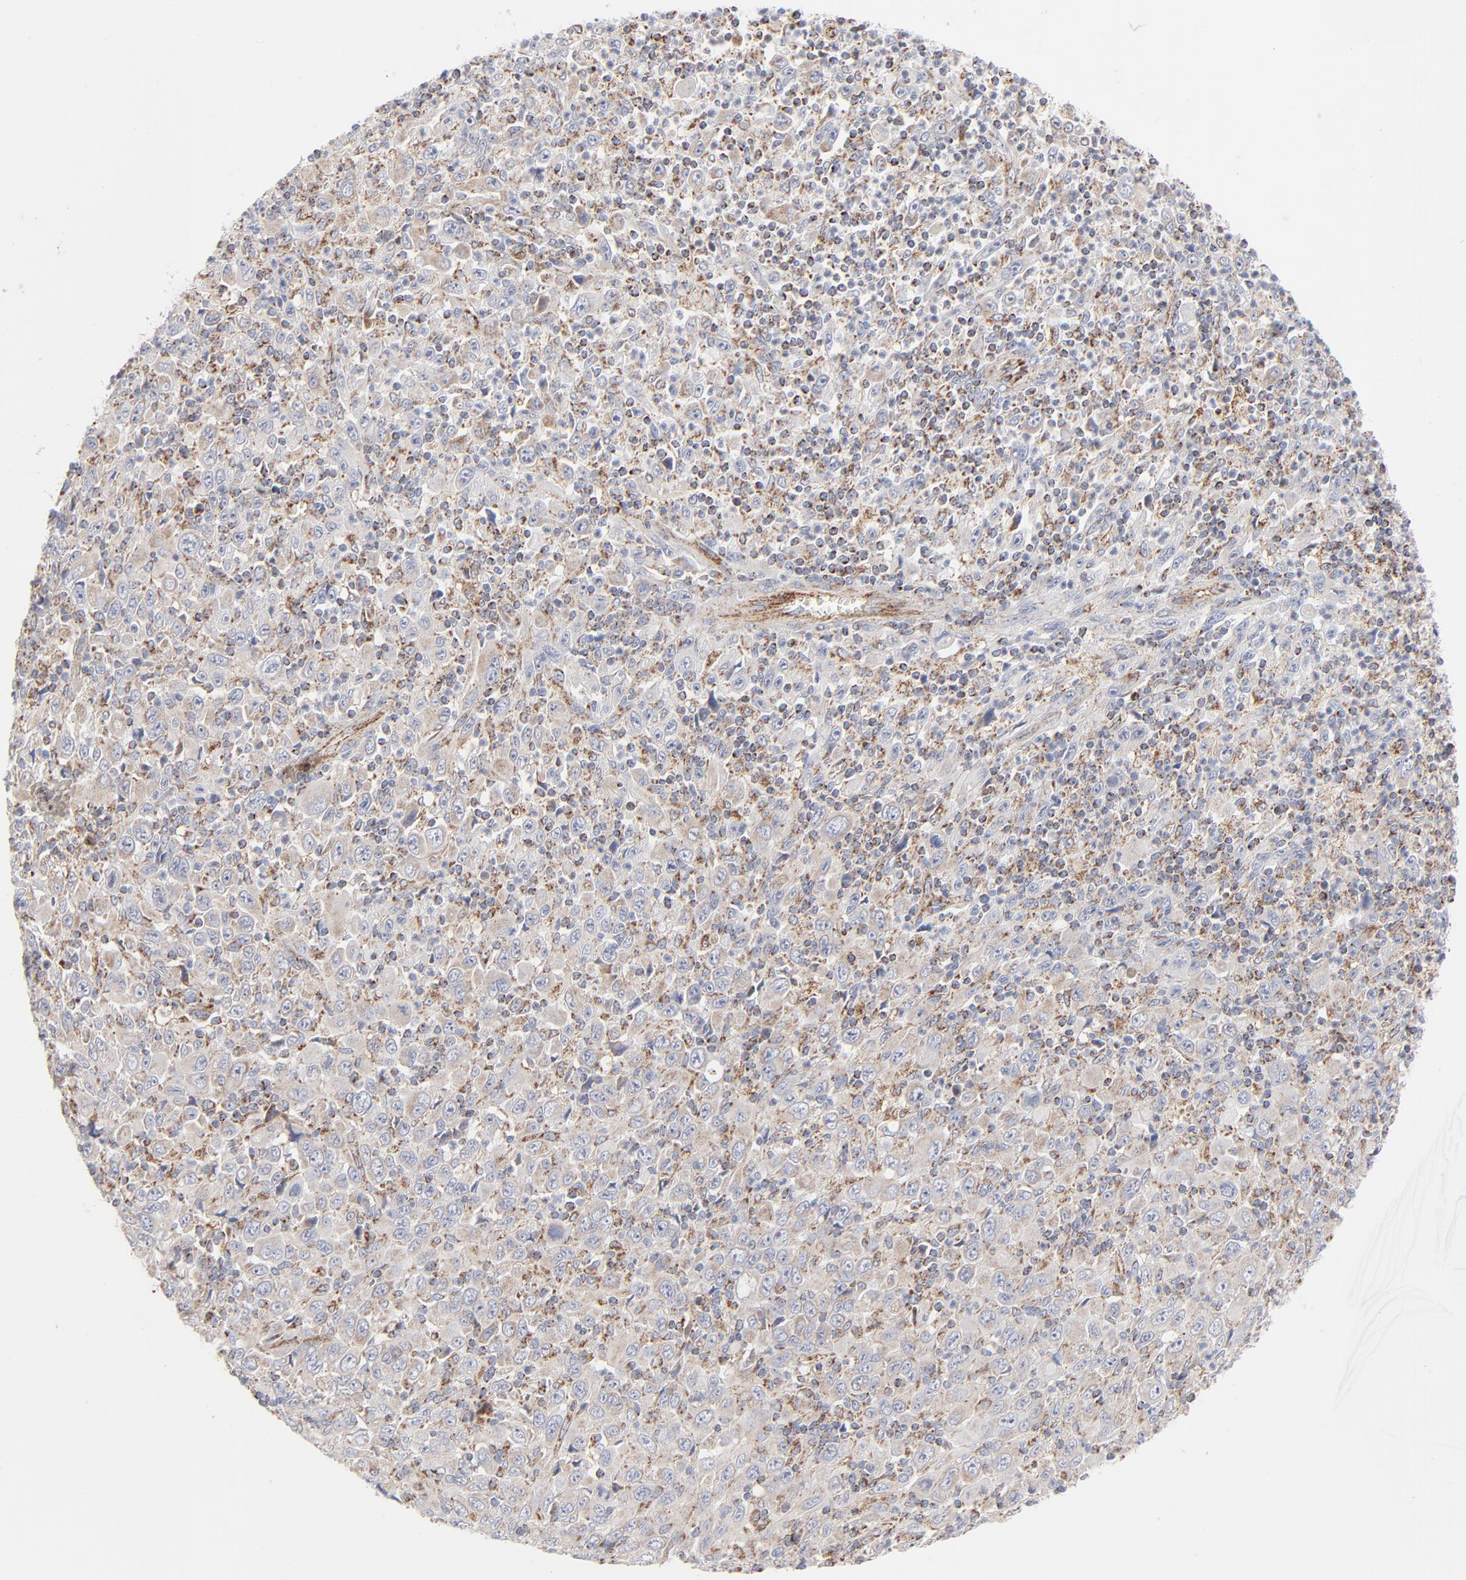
{"staining": {"intensity": "moderate", "quantity": ">75%", "location": "cytoplasmic/membranous"}, "tissue": "melanoma", "cell_type": "Tumor cells", "image_type": "cancer", "snomed": [{"axis": "morphology", "description": "Malignant melanoma, Metastatic site"}, {"axis": "topography", "description": "Skin"}], "caption": "Immunohistochemical staining of human melanoma exhibits medium levels of moderate cytoplasmic/membranous staining in about >75% of tumor cells. (brown staining indicates protein expression, while blue staining denotes nuclei).", "gene": "ASB3", "patient": {"sex": "female", "age": 56}}